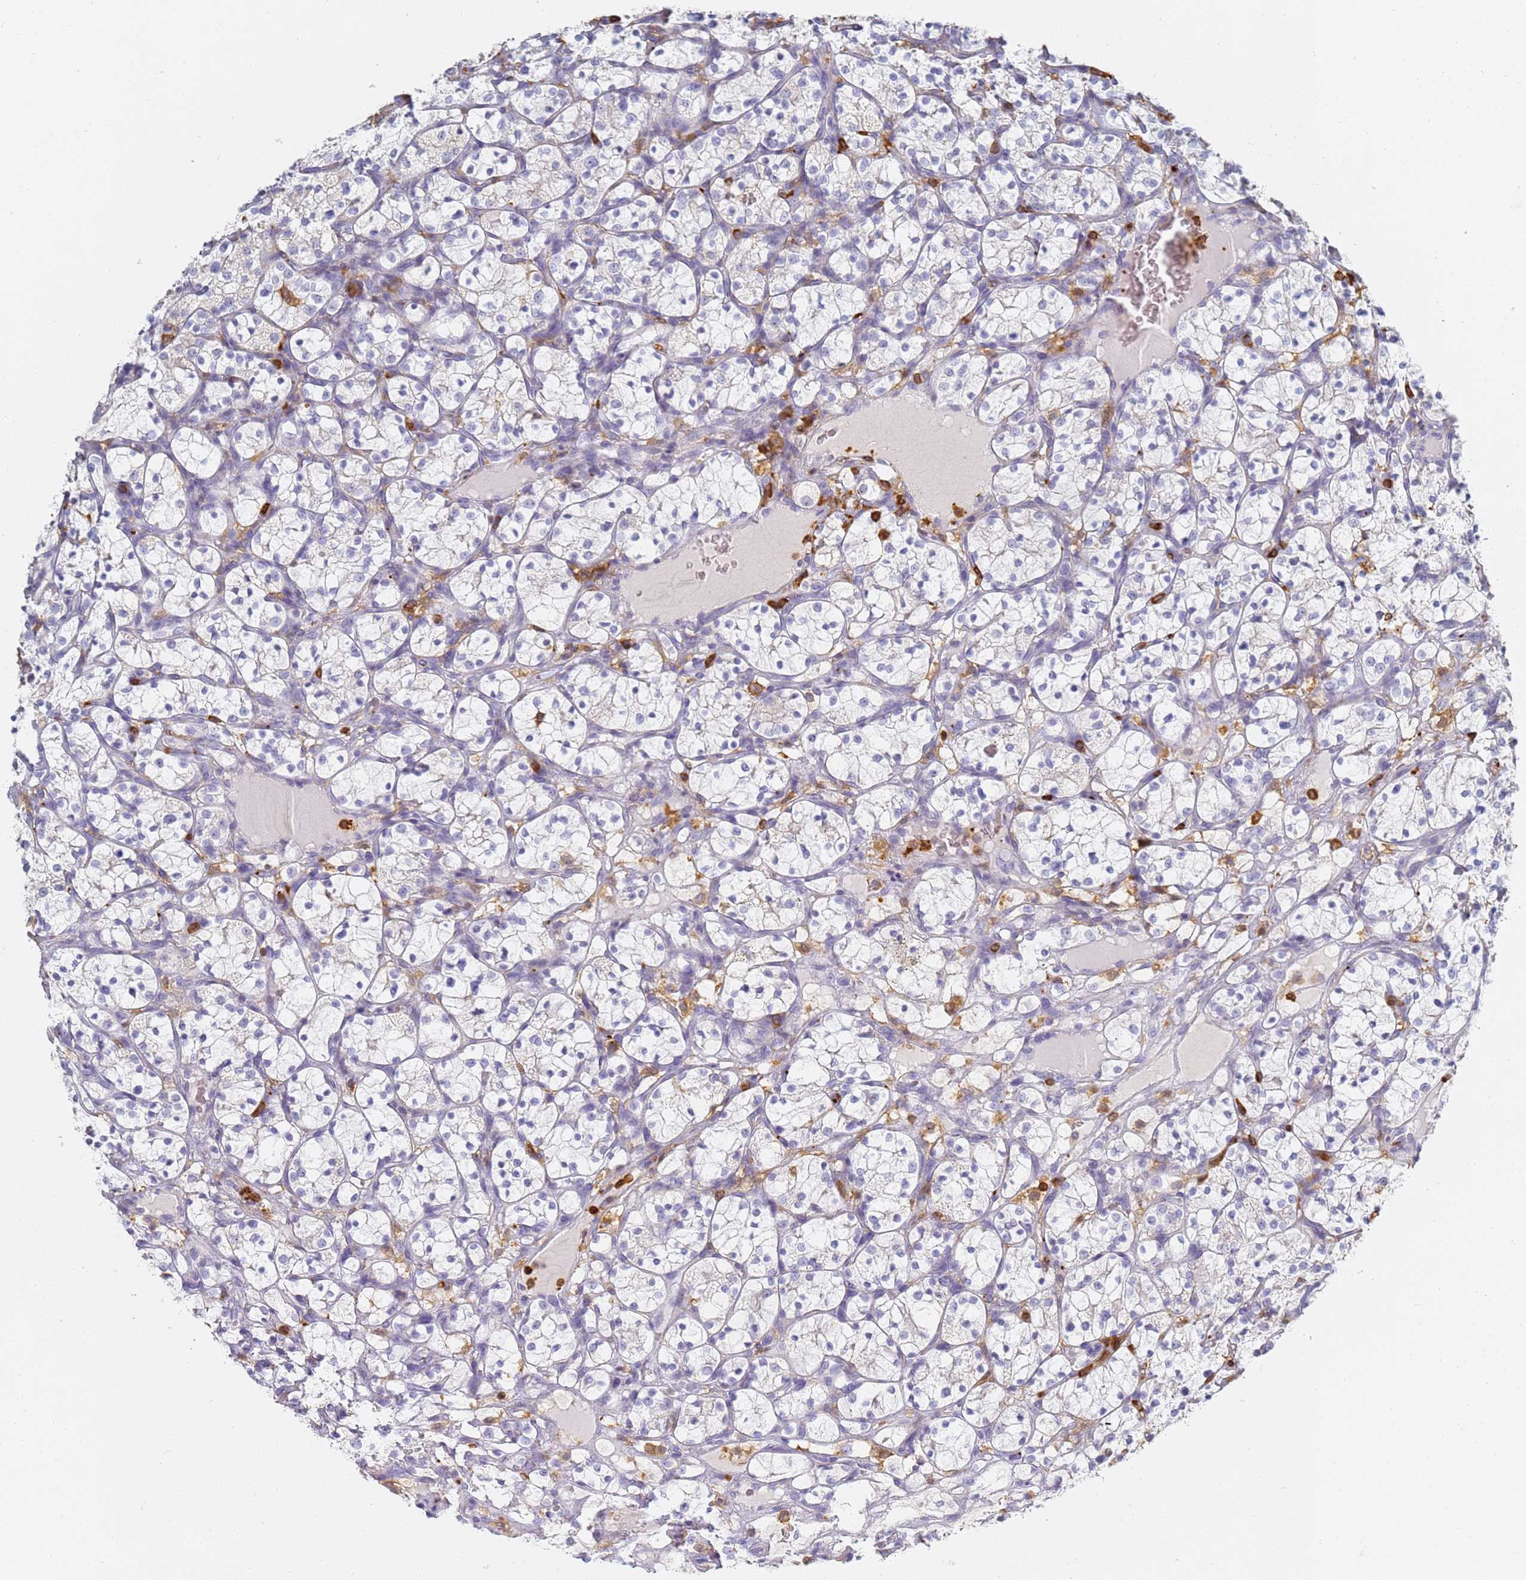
{"staining": {"intensity": "negative", "quantity": "none", "location": "none"}, "tissue": "renal cancer", "cell_type": "Tumor cells", "image_type": "cancer", "snomed": [{"axis": "morphology", "description": "Adenocarcinoma, NOS"}, {"axis": "topography", "description": "Kidney"}], "caption": "Immunohistochemistry (IHC) image of human renal cancer stained for a protein (brown), which reveals no positivity in tumor cells.", "gene": "BIN2", "patient": {"sex": "female", "age": 69}}